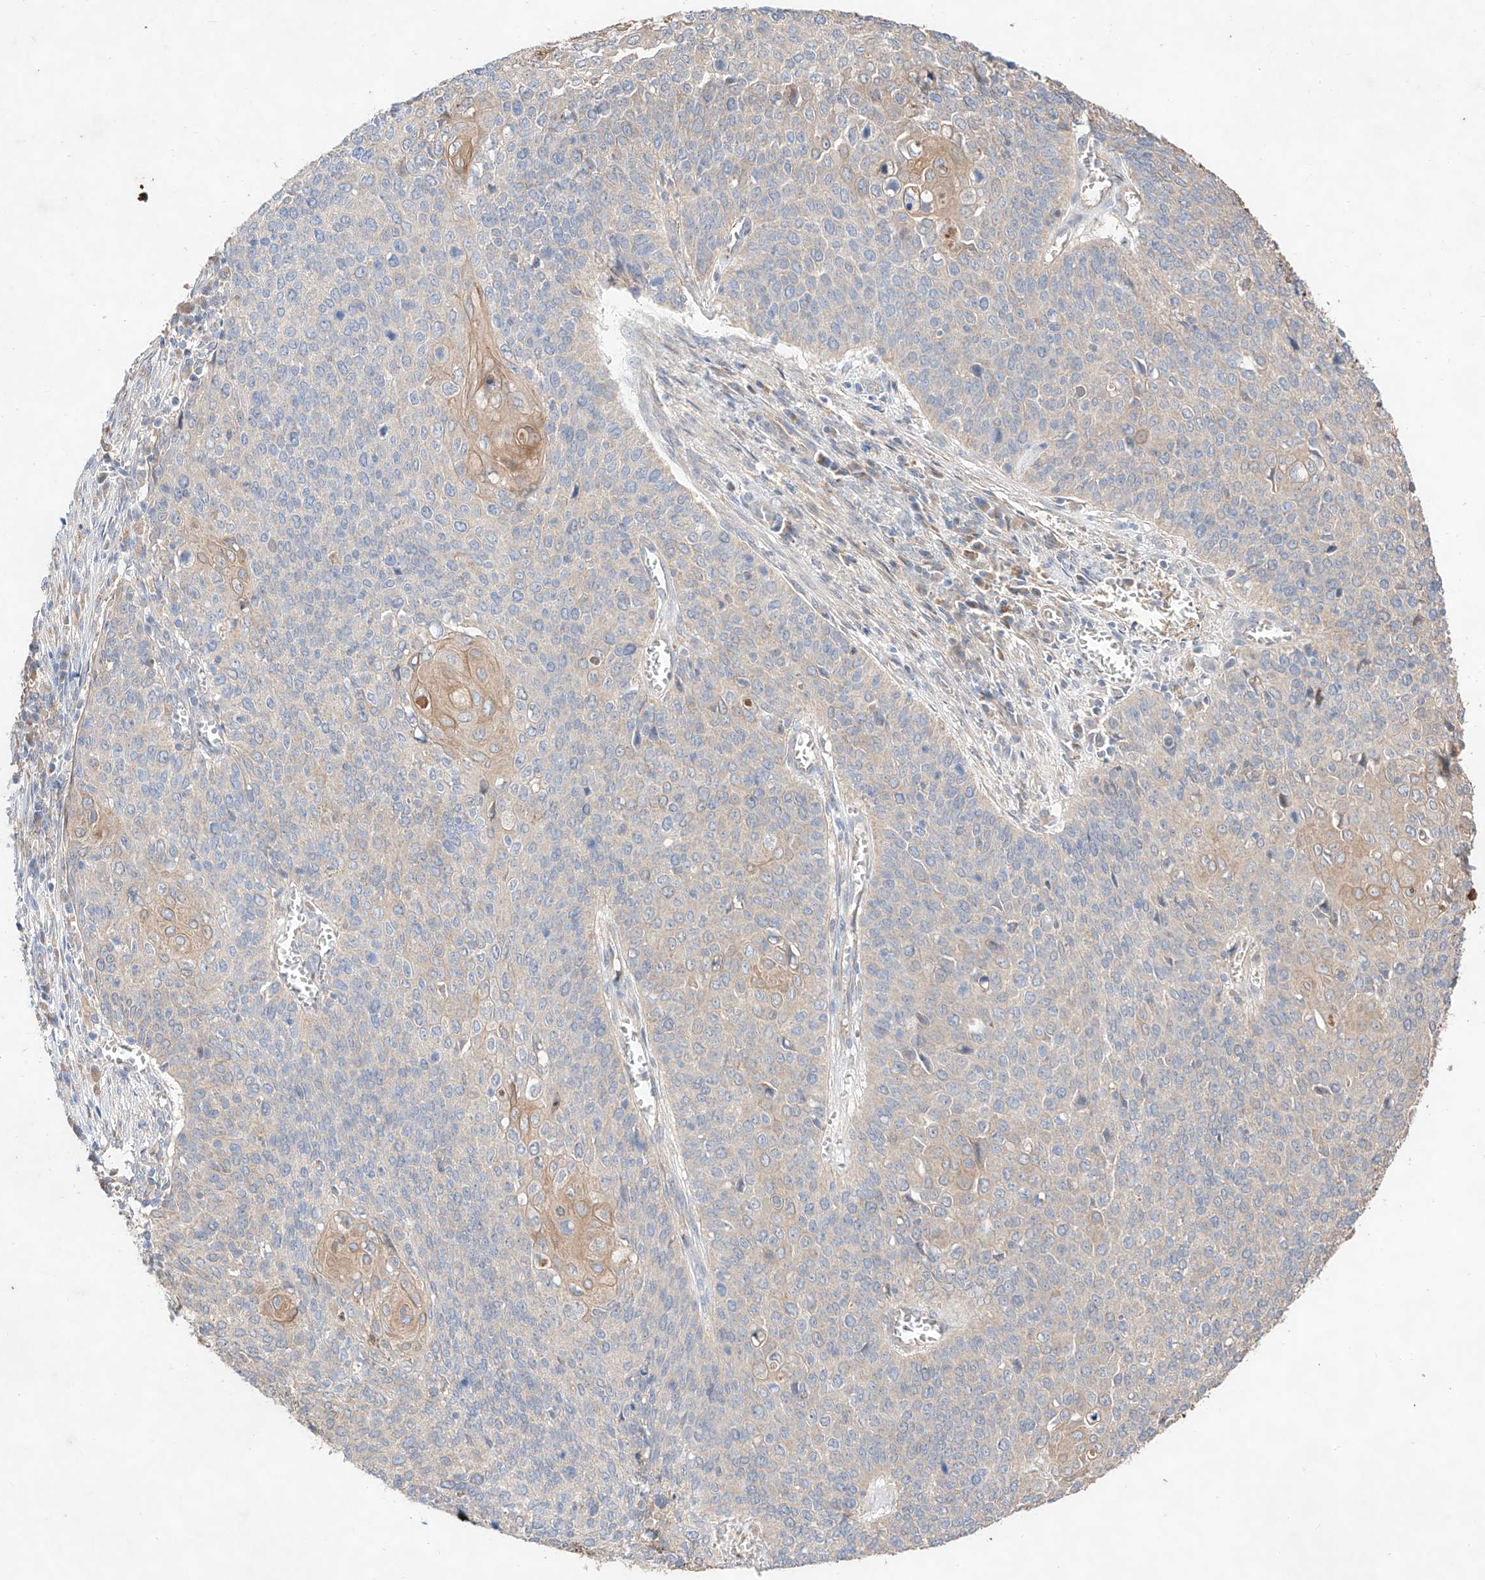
{"staining": {"intensity": "weak", "quantity": "<25%", "location": "cytoplasmic/membranous"}, "tissue": "cervical cancer", "cell_type": "Tumor cells", "image_type": "cancer", "snomed": [{"axis": "morphology", "description": "Squamous cell carcinoma, NOS"}, {"axis": "topography", "description": "Cervix"}], "caption": "Immunohistochemistry of human cervical cancer (squamous cell carcinoma) shows no positivity in tumor cells. The staining is performed using DAB (3,3'-diaminobenzidine) brown chromogen with nuclei counter-stained in using hematoxylin.", "gene": "C6orf62", "patient": {"sex": "female", "age": 39}}